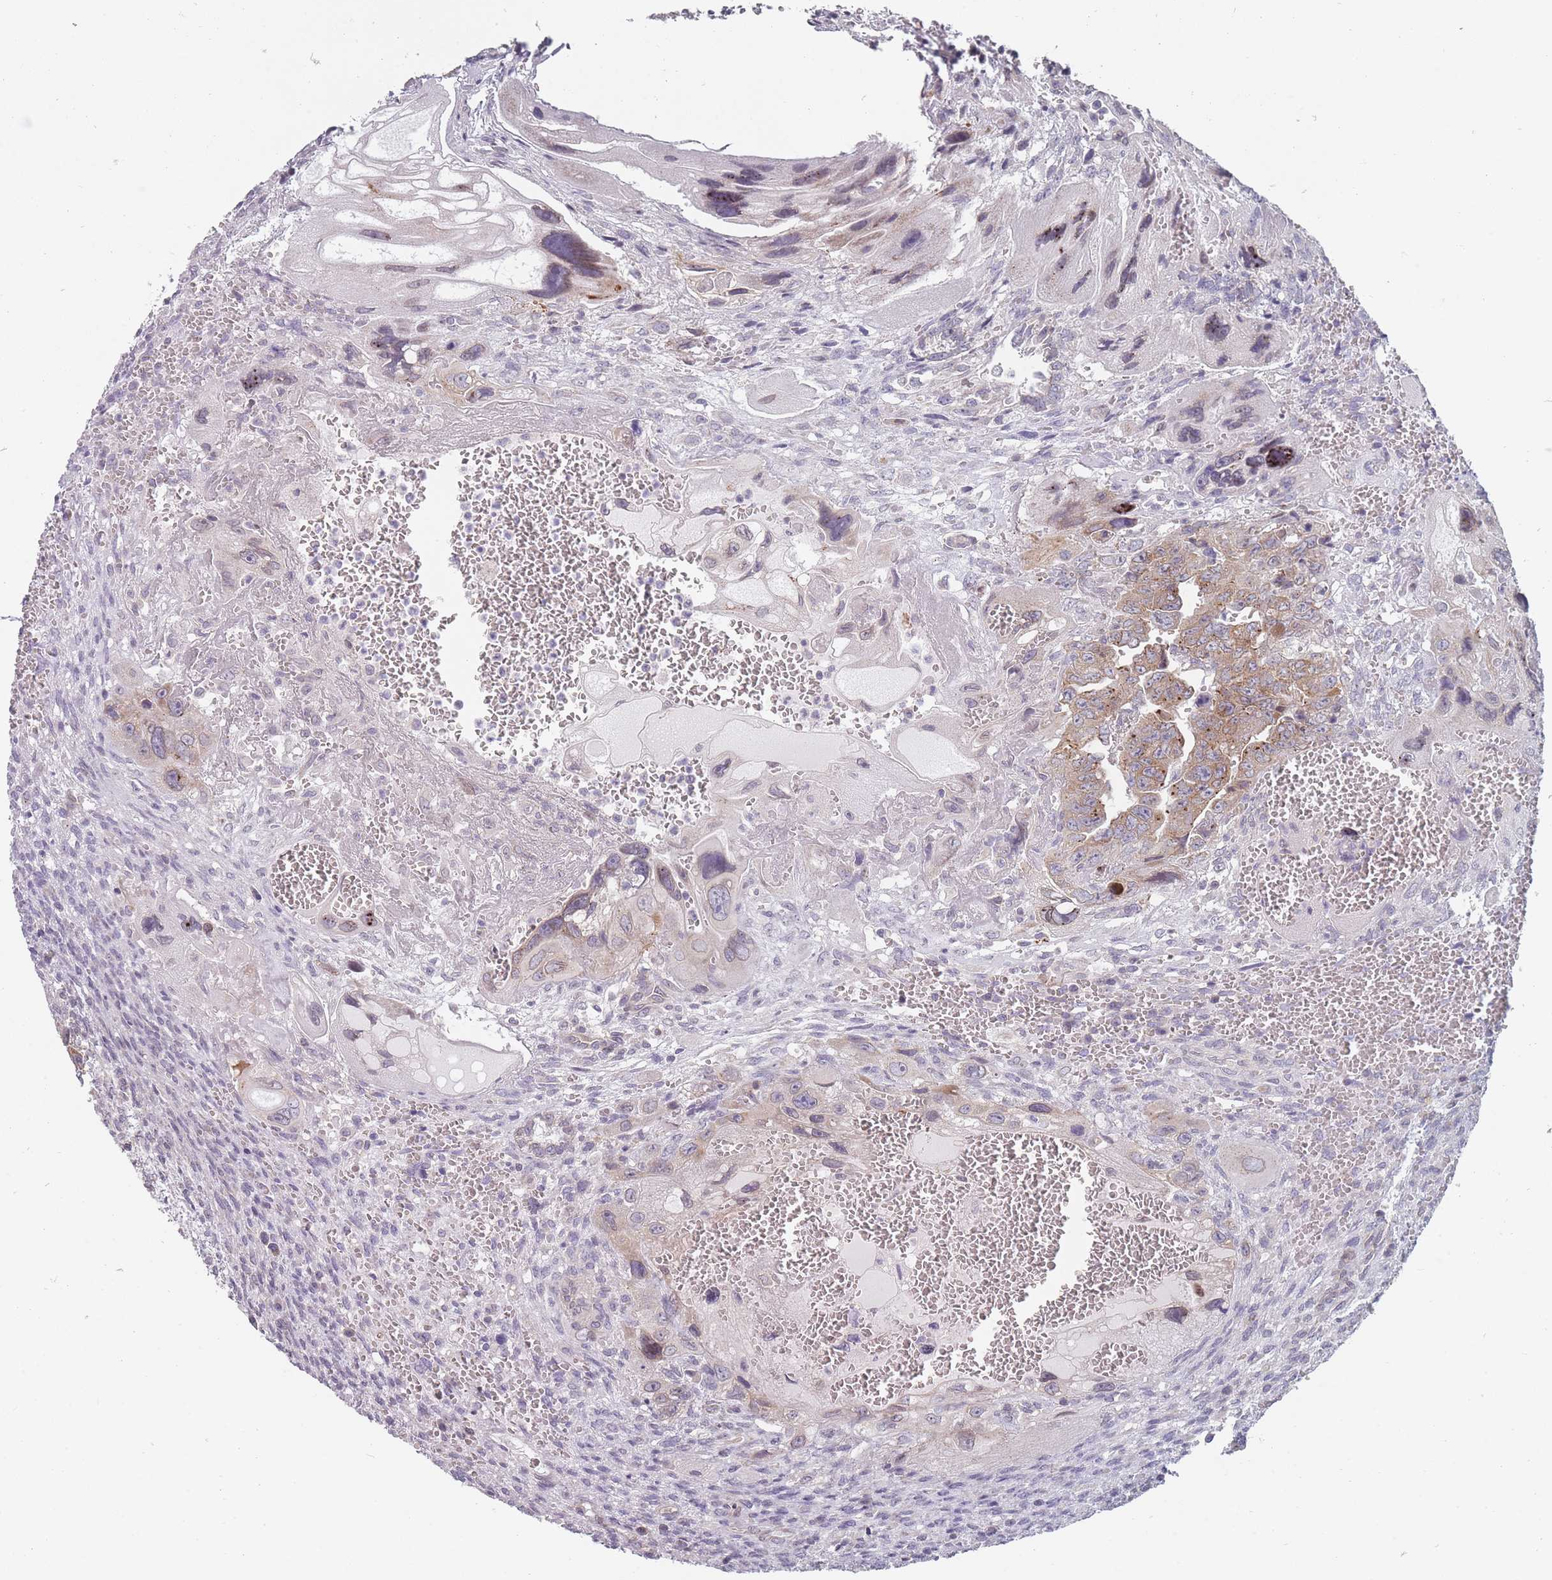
{"staining": {"intensity": "moderate", "quantity": ">75%", "location": "cytoplasmic/membranous"}, "tissue": "testis cancer", "cell_type": "Tumor cells", "image_type": "cancer", "snomed": [{"axis": "morphology", "description": "Carcinoma, Embryonal, NOS"}, {"axis": "topography", "description": "Testis"}], "caption": "Brown immunohistochemical staining in human testis embryonal carcinoma reveals moderate cytoplasmic/membranous expression in approximately >75% of tumor cells.", "gene": "PCDH12", "patient": {"sex": "male", "age": 28}}